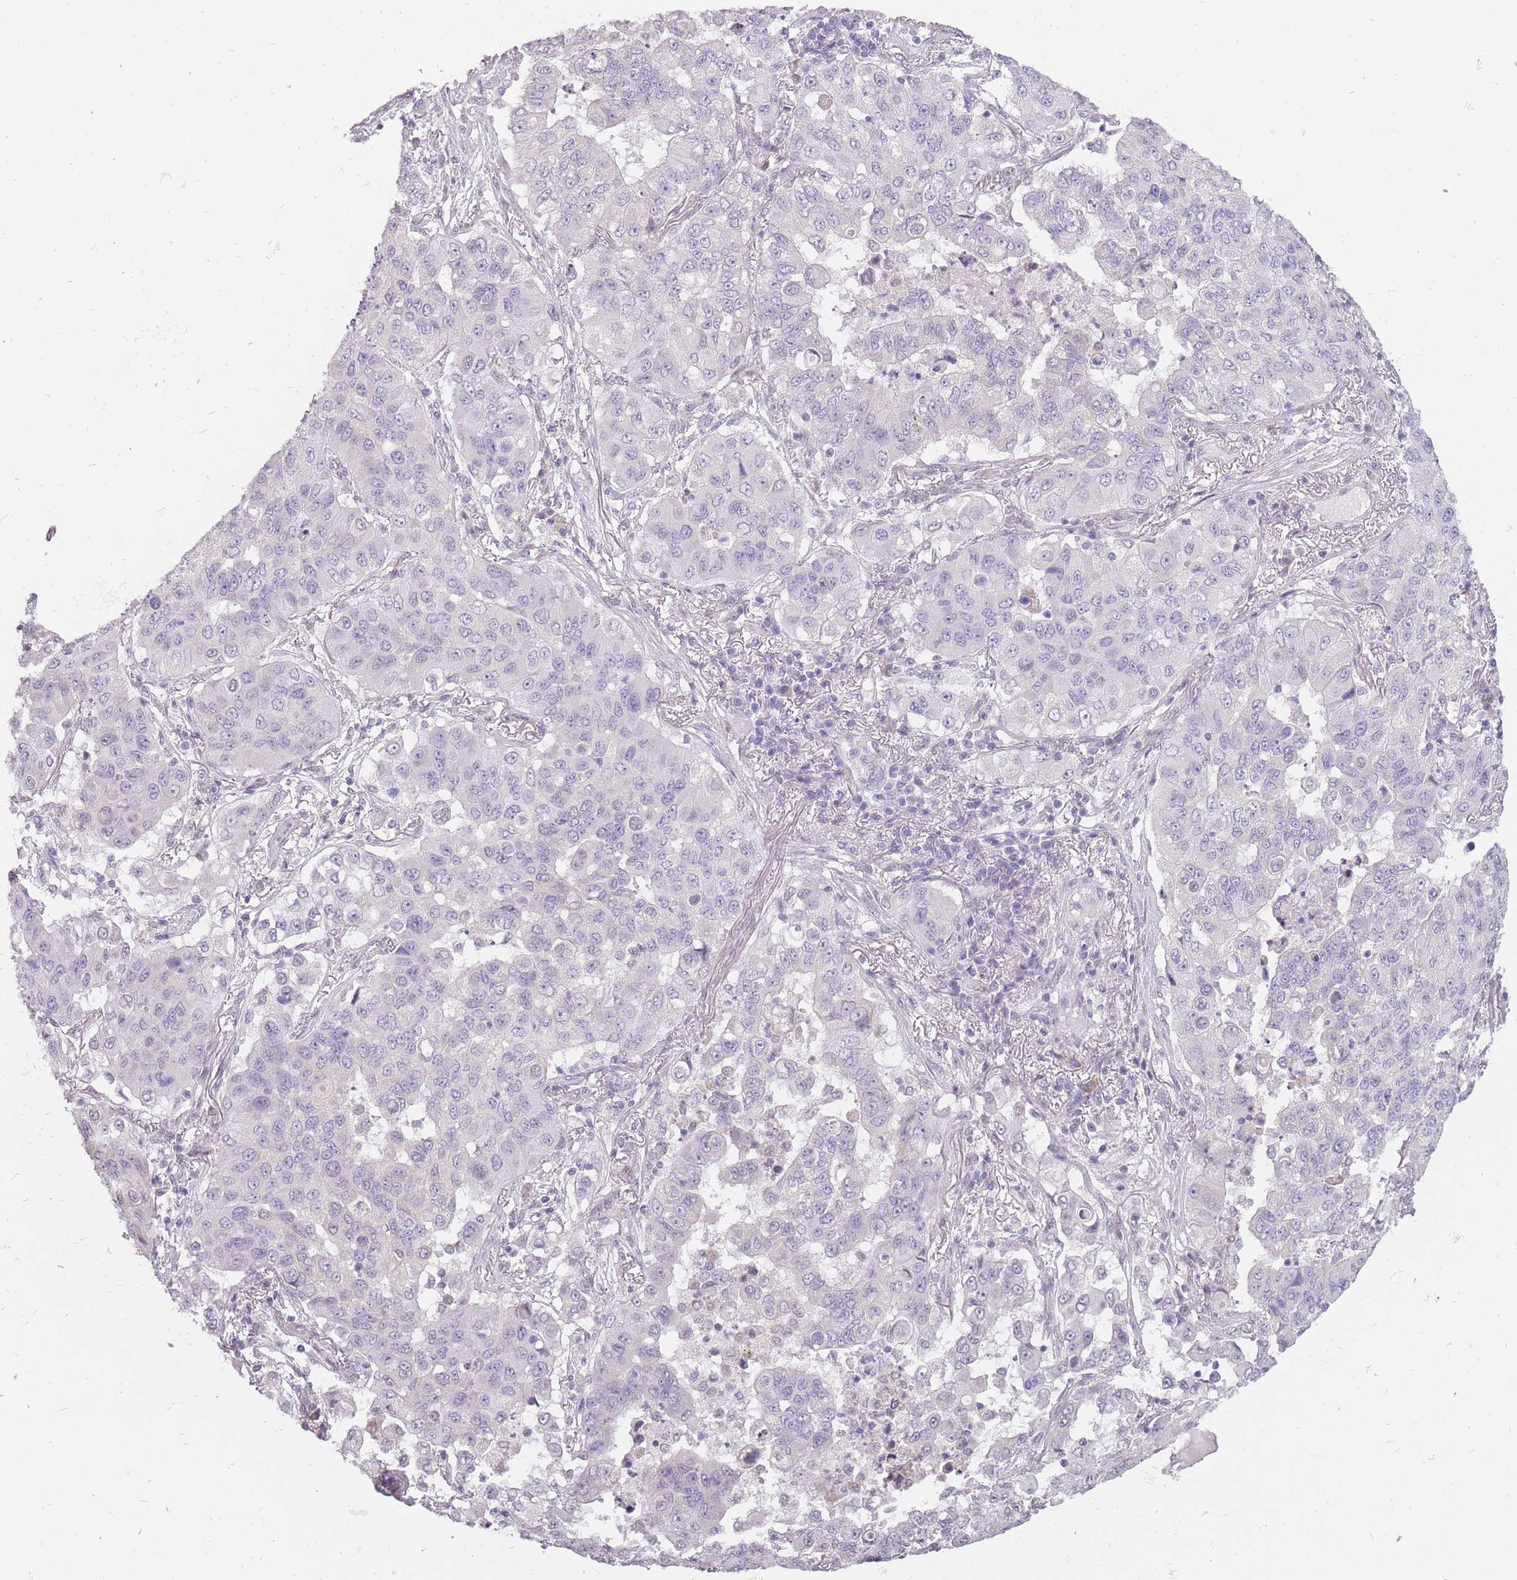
{"staining": {"intensity": "negative", "quantity": "none", "location": "none"}, "tissue": "lung cancer", "cell_type": "Tumor cells", "image_type": "cancer", "snomed": [{"axis": "morphology", "description": "Squamous cell carcinoma, NOS"}, {"axis": "topography", "description": "Lung"}], "caption": "The photomicrograph shows no significant expression in tumor cells of squamous cell carcinoma (lung). The staining is performed using DAB (3,3'-diaminobenzidine) brown chromogen with nuclei counter-stained in using hematoxylin.", "gene": "POMZP3", "patient": {"sex": "male", "age": 74}}